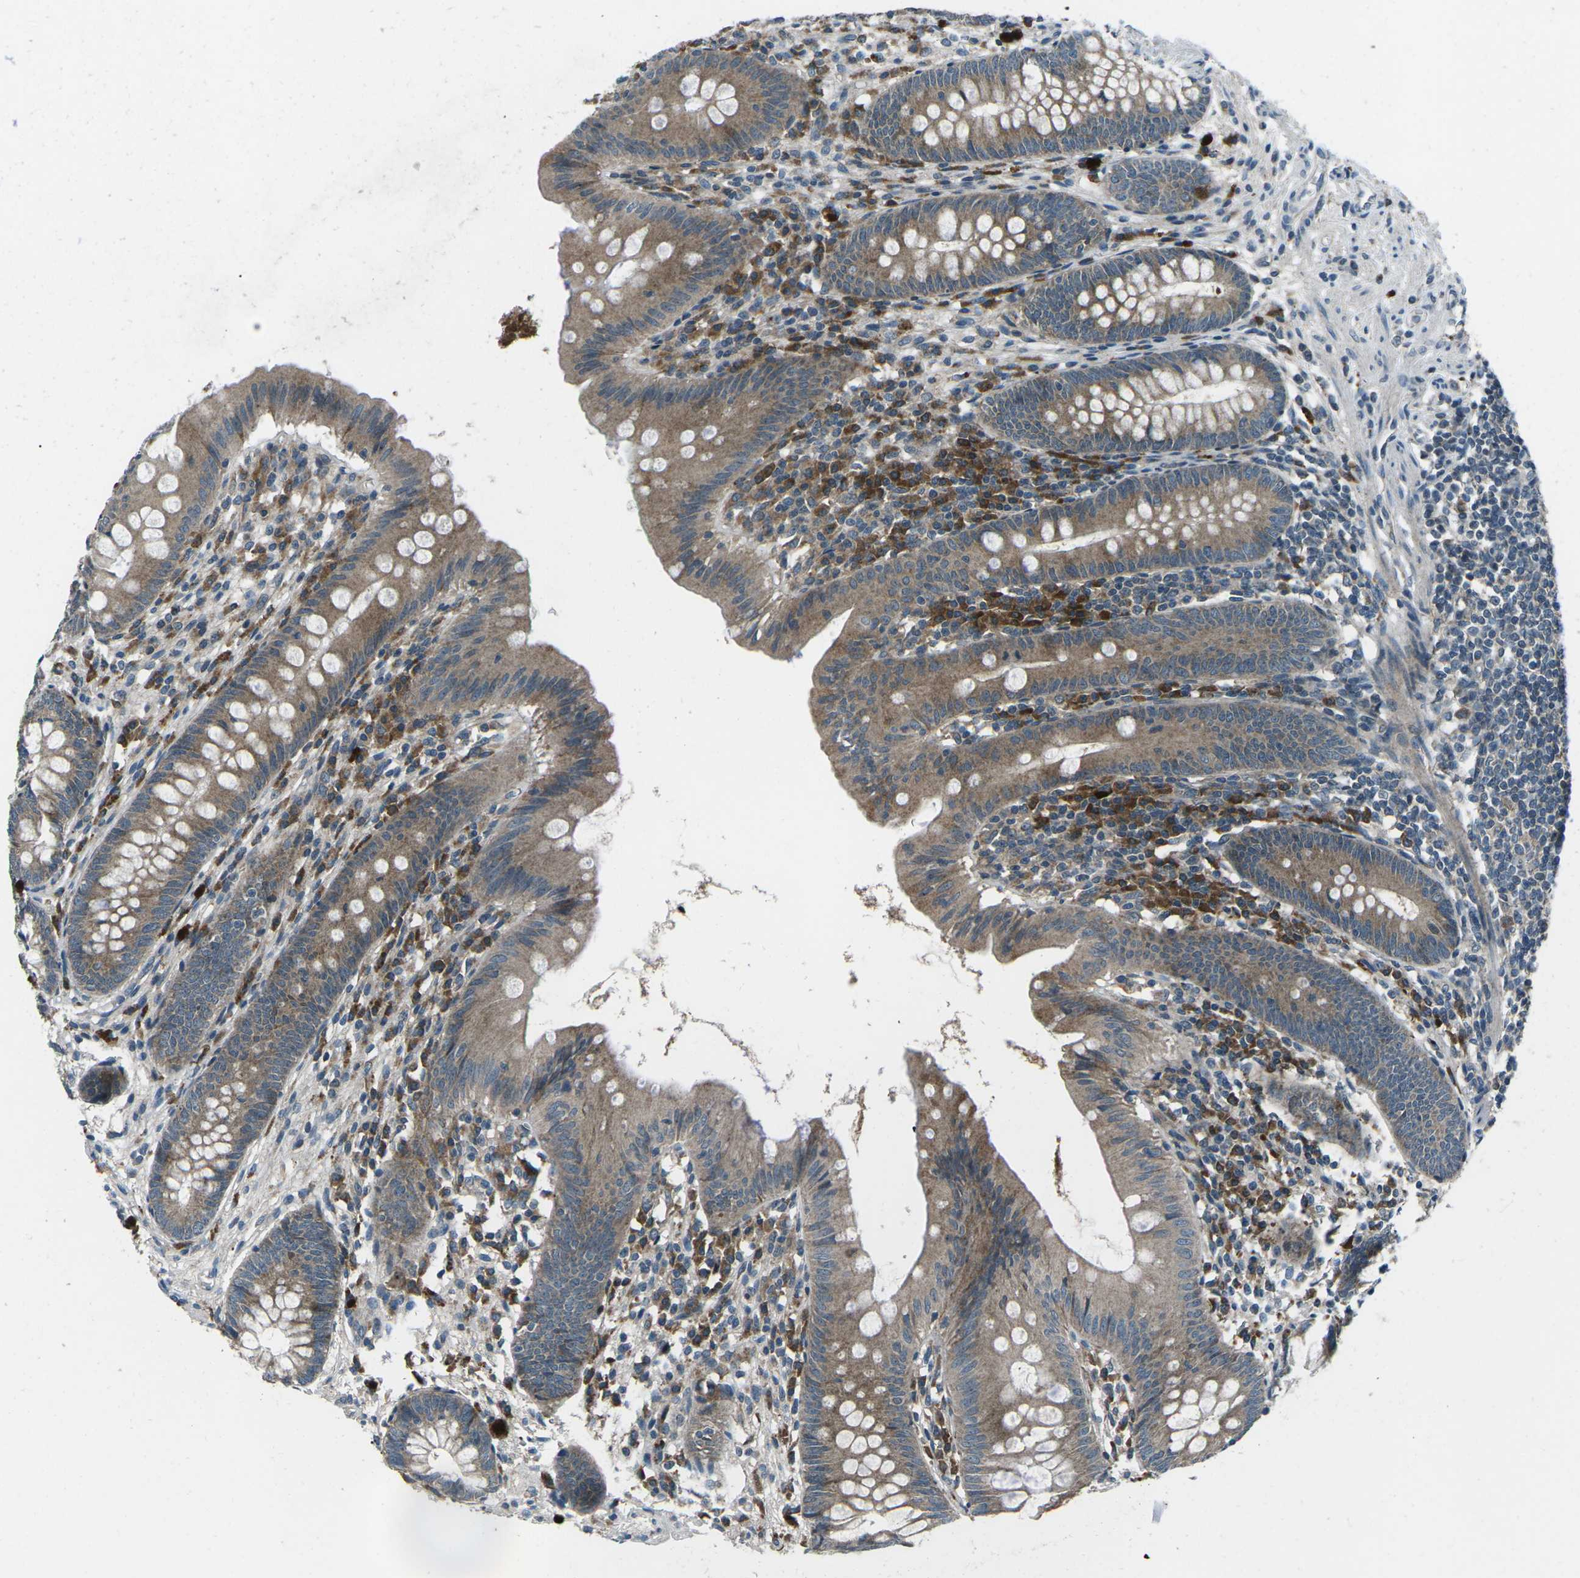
{"staining": {"intensity": "moderate", "quantity": ">75%", "location": "cytoplasmic/membranous"}, "tissue": "appendix", "cell_type": "Glandular cells", "image_type": "normal", "snomed": [{"axis": "morphology", "description": "Normal tissue, NOS"}, {"axis": "topography", "description": "Appendix"}], "caption": "The immunohistochemical stain labels moderate cytoplasmic/membranous positivity in glandular cells of normal appendix. The staining is performed using DAB brown chromogen to label protein expression. The nuclei are counter-stained blue using hematoxylin.", "gene": "CDK16", "patient": {"sex": "male", "age": 56}}